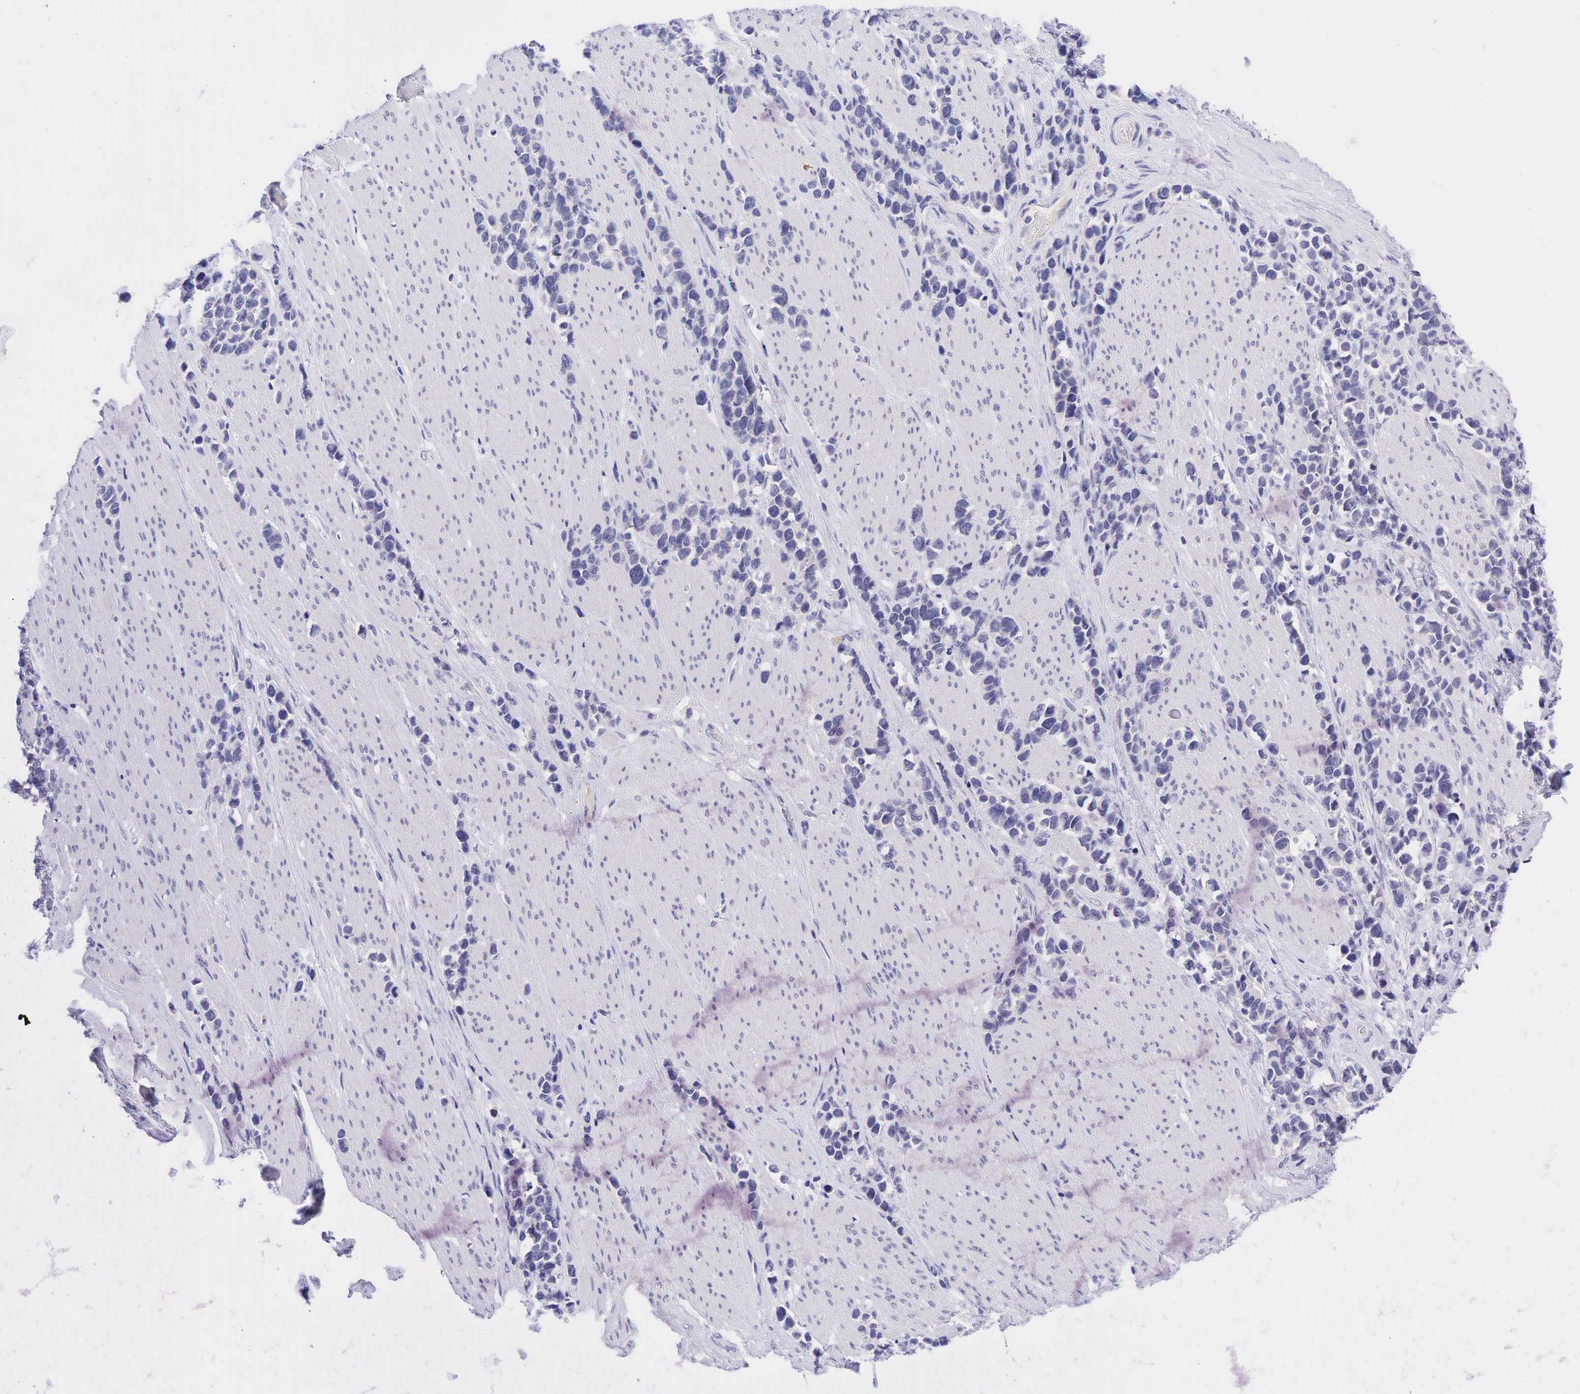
{"staining": {"intensity": "negative", "quantity": "none", "location": "none"}, "tissue": "stomach cancer", "cell_type": "Tumor cells", "image_type": "cancer", "snomed": [{"axis": "morphology", "description": "Adenocarcinoma, NOS"}, {"axis": "topography", "description": "Stomach, upper"}], "caption": "Stomach cancer was stained to show a protein in brown. There is no significant positivity in tumor cells.", "gene": "AR", "patient": {"sex": "male", "age": 71}}